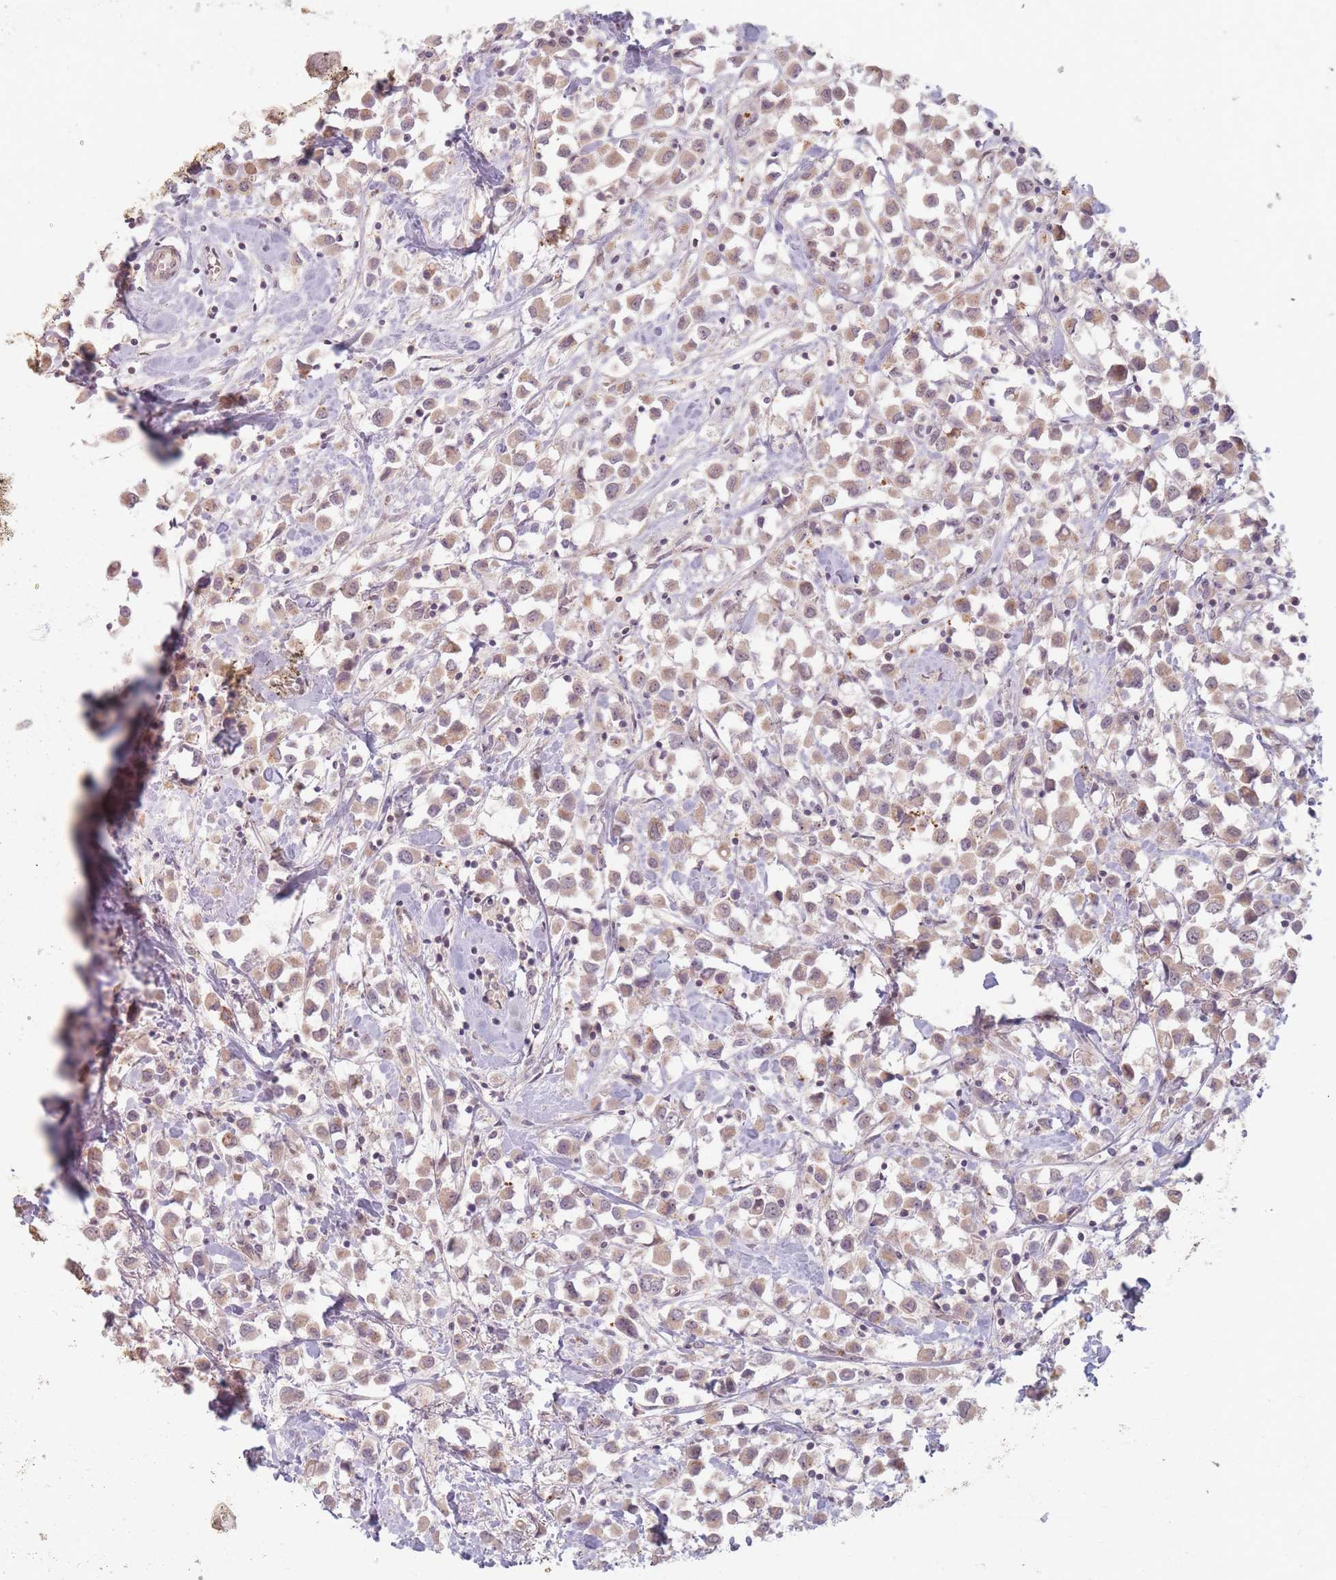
{"staining": {"intensity": "moderate", "quantity": ">75%", "location": "cytoplasmic/membranous,nuclear"}, "tissue": "breast cancer", "cell_type": "Tumor cells", "image_type": "cancer", "snomed": [{"axis": "morphology", "description": "Duct carcinoma"}, {"axis": "topography", "description": "Breast"}], "caption": "This photomicrograph exhibits breast cancer (infiltrating ductal carcinoma) stained with immunohistochemistry to label a protein in brown. The cytoplasmic/membranous and nuclear of tumor cells show moderate positivity for the protein. Nuclei are counter-stained blue.", "gene": "GABRA6", "patient": {"sex": "female", "age": 61}}